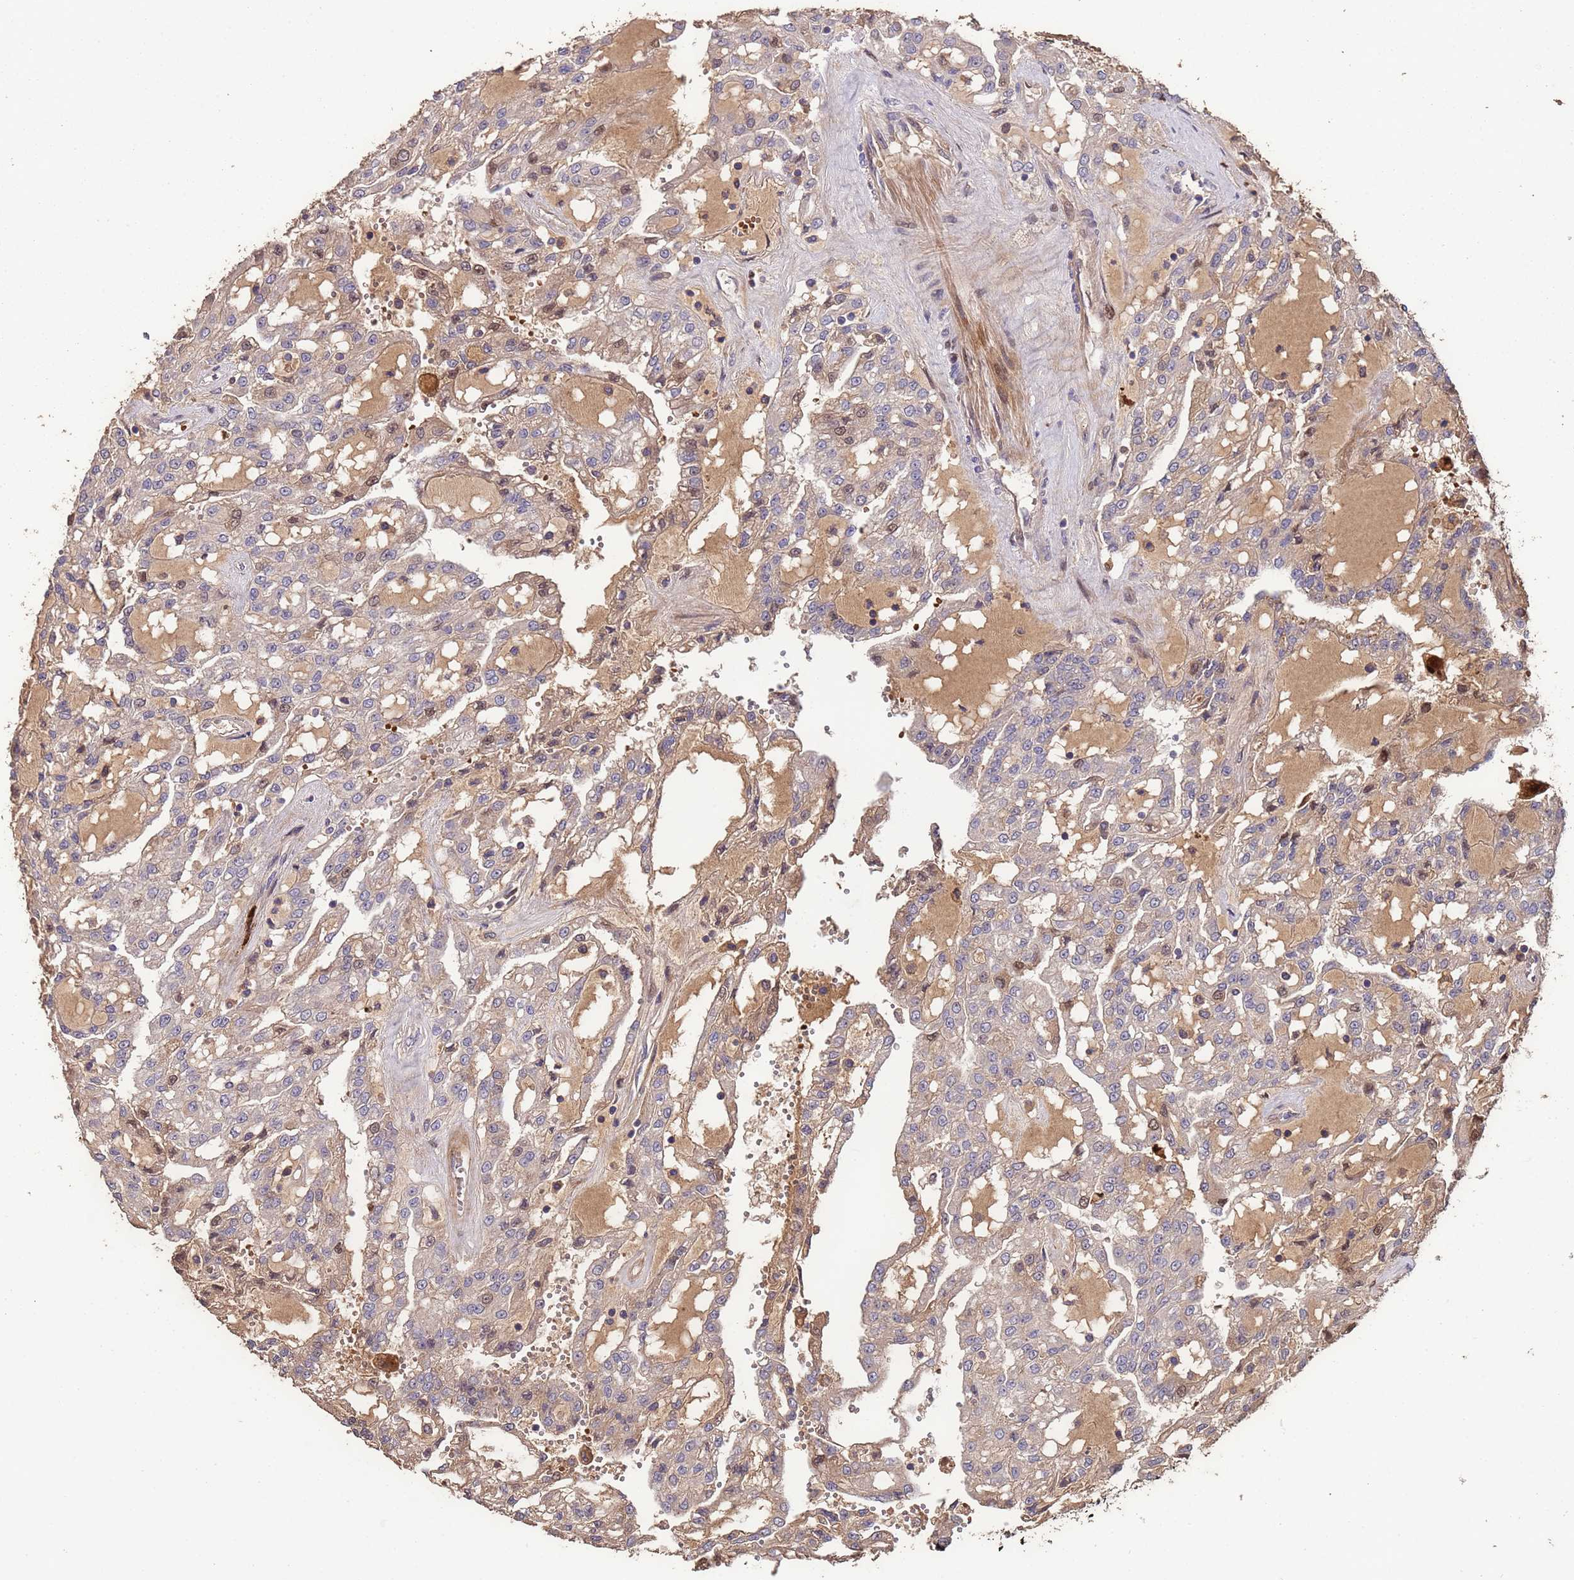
{"staining": {"intensity": "moderate", "quantity": "<25%", "location": "cytoplasmic/membranous,nuclear"}, "tissue": "renal cancer", "cell_type": "Tumor cells", "image_type": "cancer", "snomed": [{"axis": "morphology", "description": "Adenocarcinoma, NOS"}, {"axis": "topography", "description": "Kidney"}], "caption": "This image demonstrates immunohistochemistry (IHC) staining of human renal adenocarcinoma, with low moderate cytoplasmic/membranous and nuclear positivity in about <25% of tumor cells.", "gene": "CCDC184", "patient": {"sex": "male", "age": 63}}